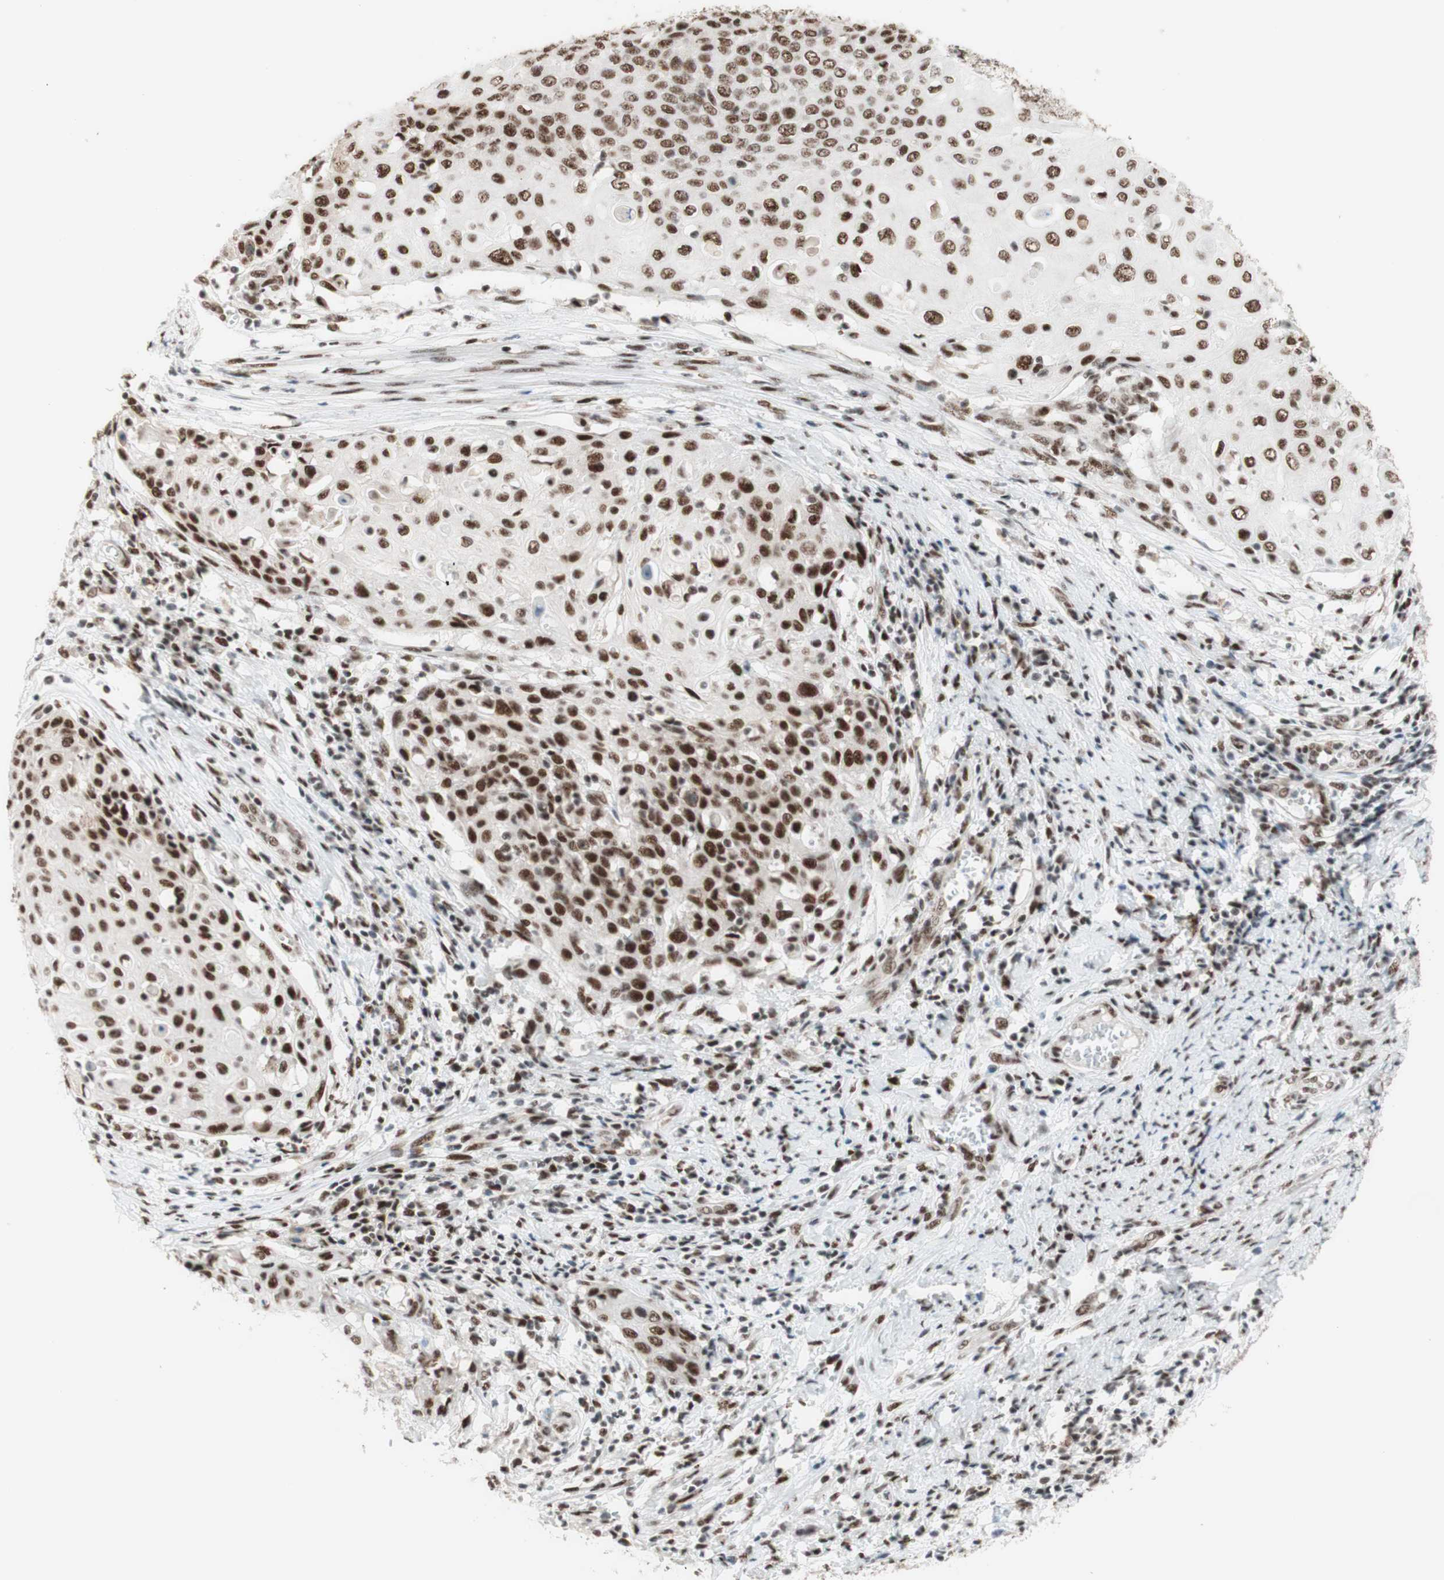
{"staining": {"intensity": "strong", "quantity": ">75%", "location": "nuclear"}, "tissue": "cervical cancer", "cell_type": "Tumor cells", "image_type": "cancer", "snomed": [{"axis": "morphology", "description": "Squamous cell carcinoma, NOS"}, {"axis": "topography", "description": "Cervix"}], "caption": "Immunohistochemistry (DAB (3,3'-diaminobenzidine)) staining of human squamous cell carcinoma (cervical) demonstrates strong nuclear protein positivity in about >75% of tumor cells. The staining is performed using DAB brown chromogen to label protein expression. The nuclei are counter-stained blue using hematoxylin.", "gene": "PRPF19", "patient": {"sex": "female", "age": 39}}